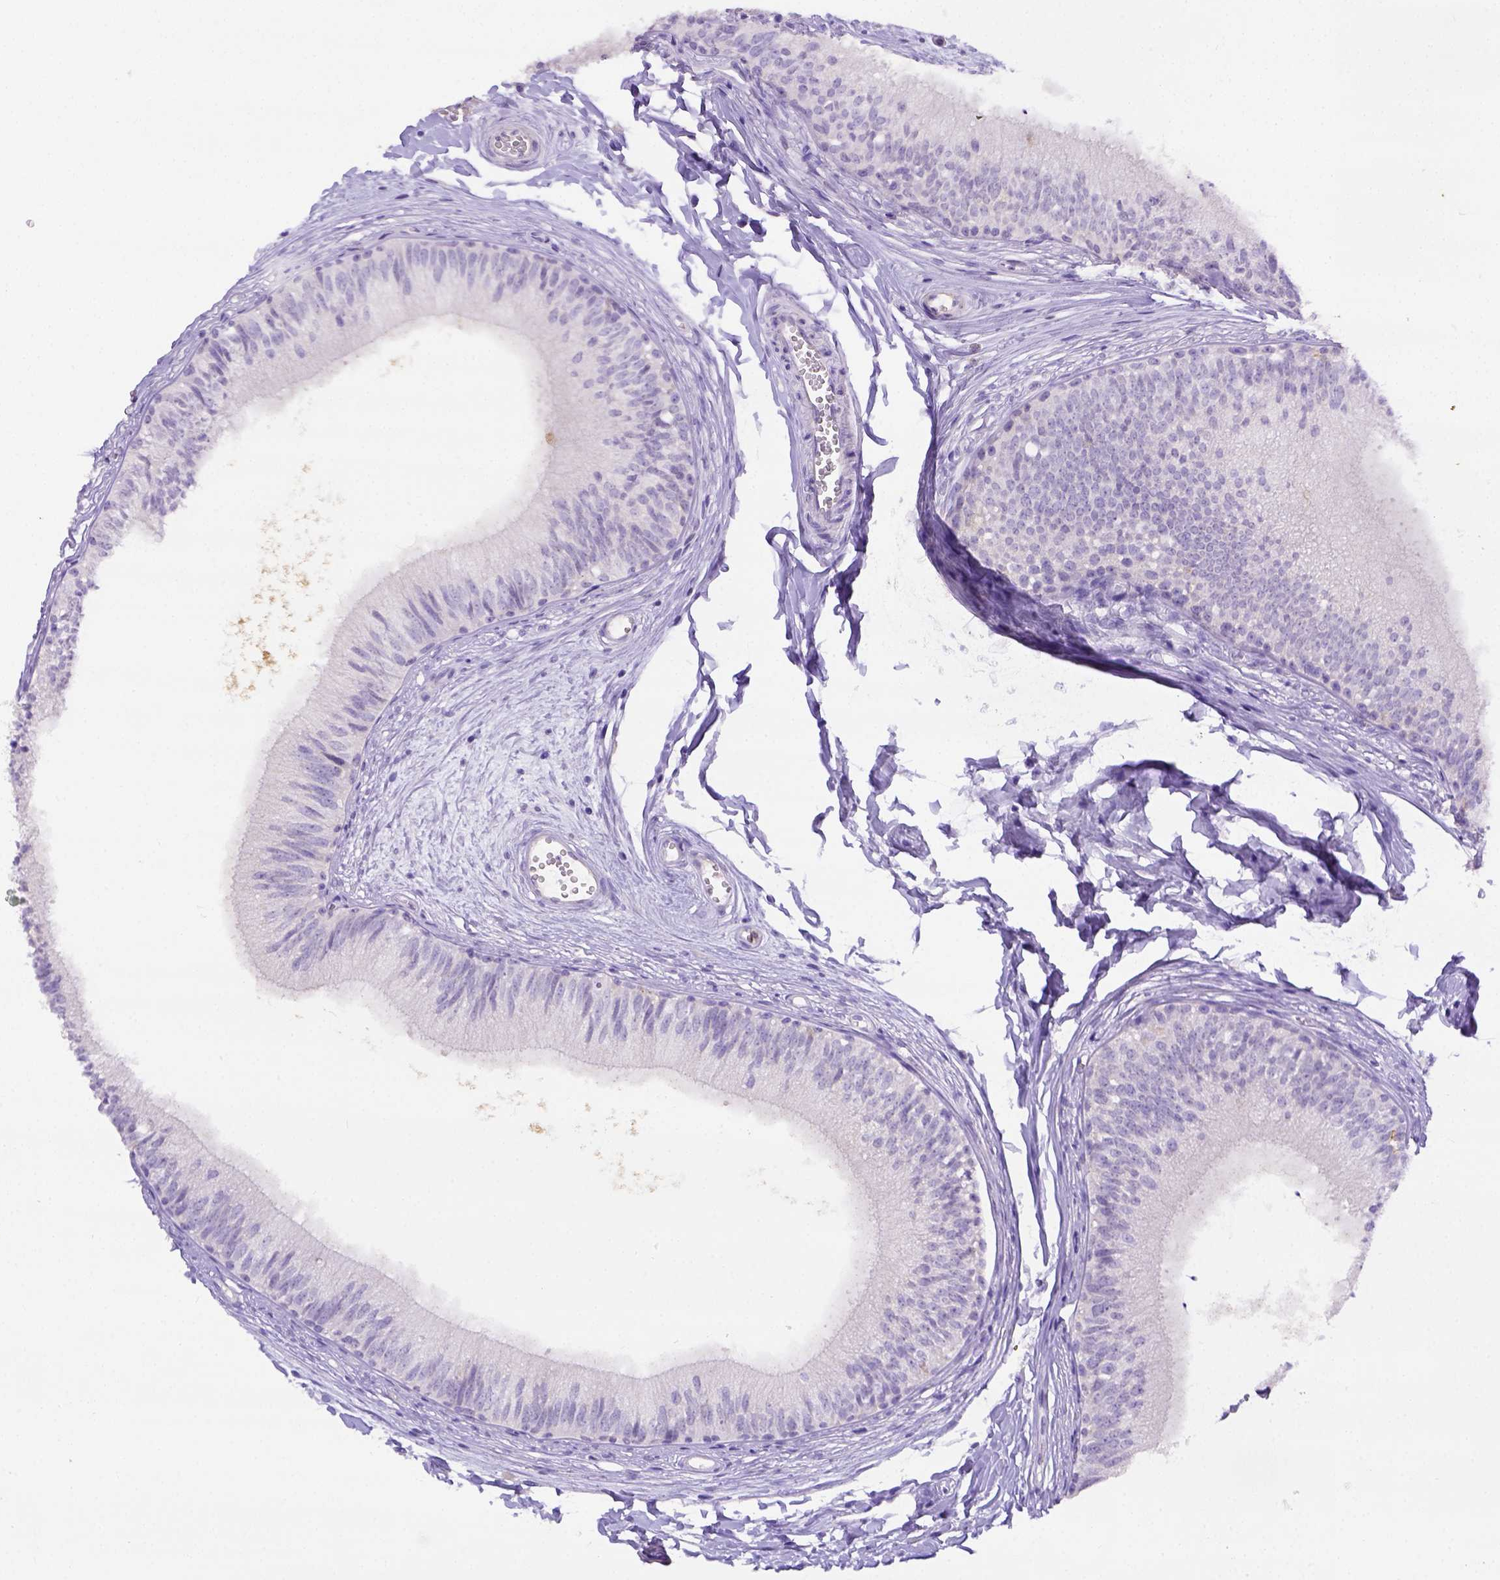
{"staining": {"intensity": "negative", "quantity": "none", "location": "none"}, "tissue": "epididymis", "cell_type": "Glandular cells", "image_type": "normal", "snomed": [{"axis": "morphology", "description": "Normal tissue, NOS"}, {"axis": "topography", "description": "Epididymis"}], "caption": "A photomicrograph of epididymis stained for a protein exhibits no brown staining in glandular cells.", "gene": "B3GAT1", "patient": {"sex": "male", "age": 29}}